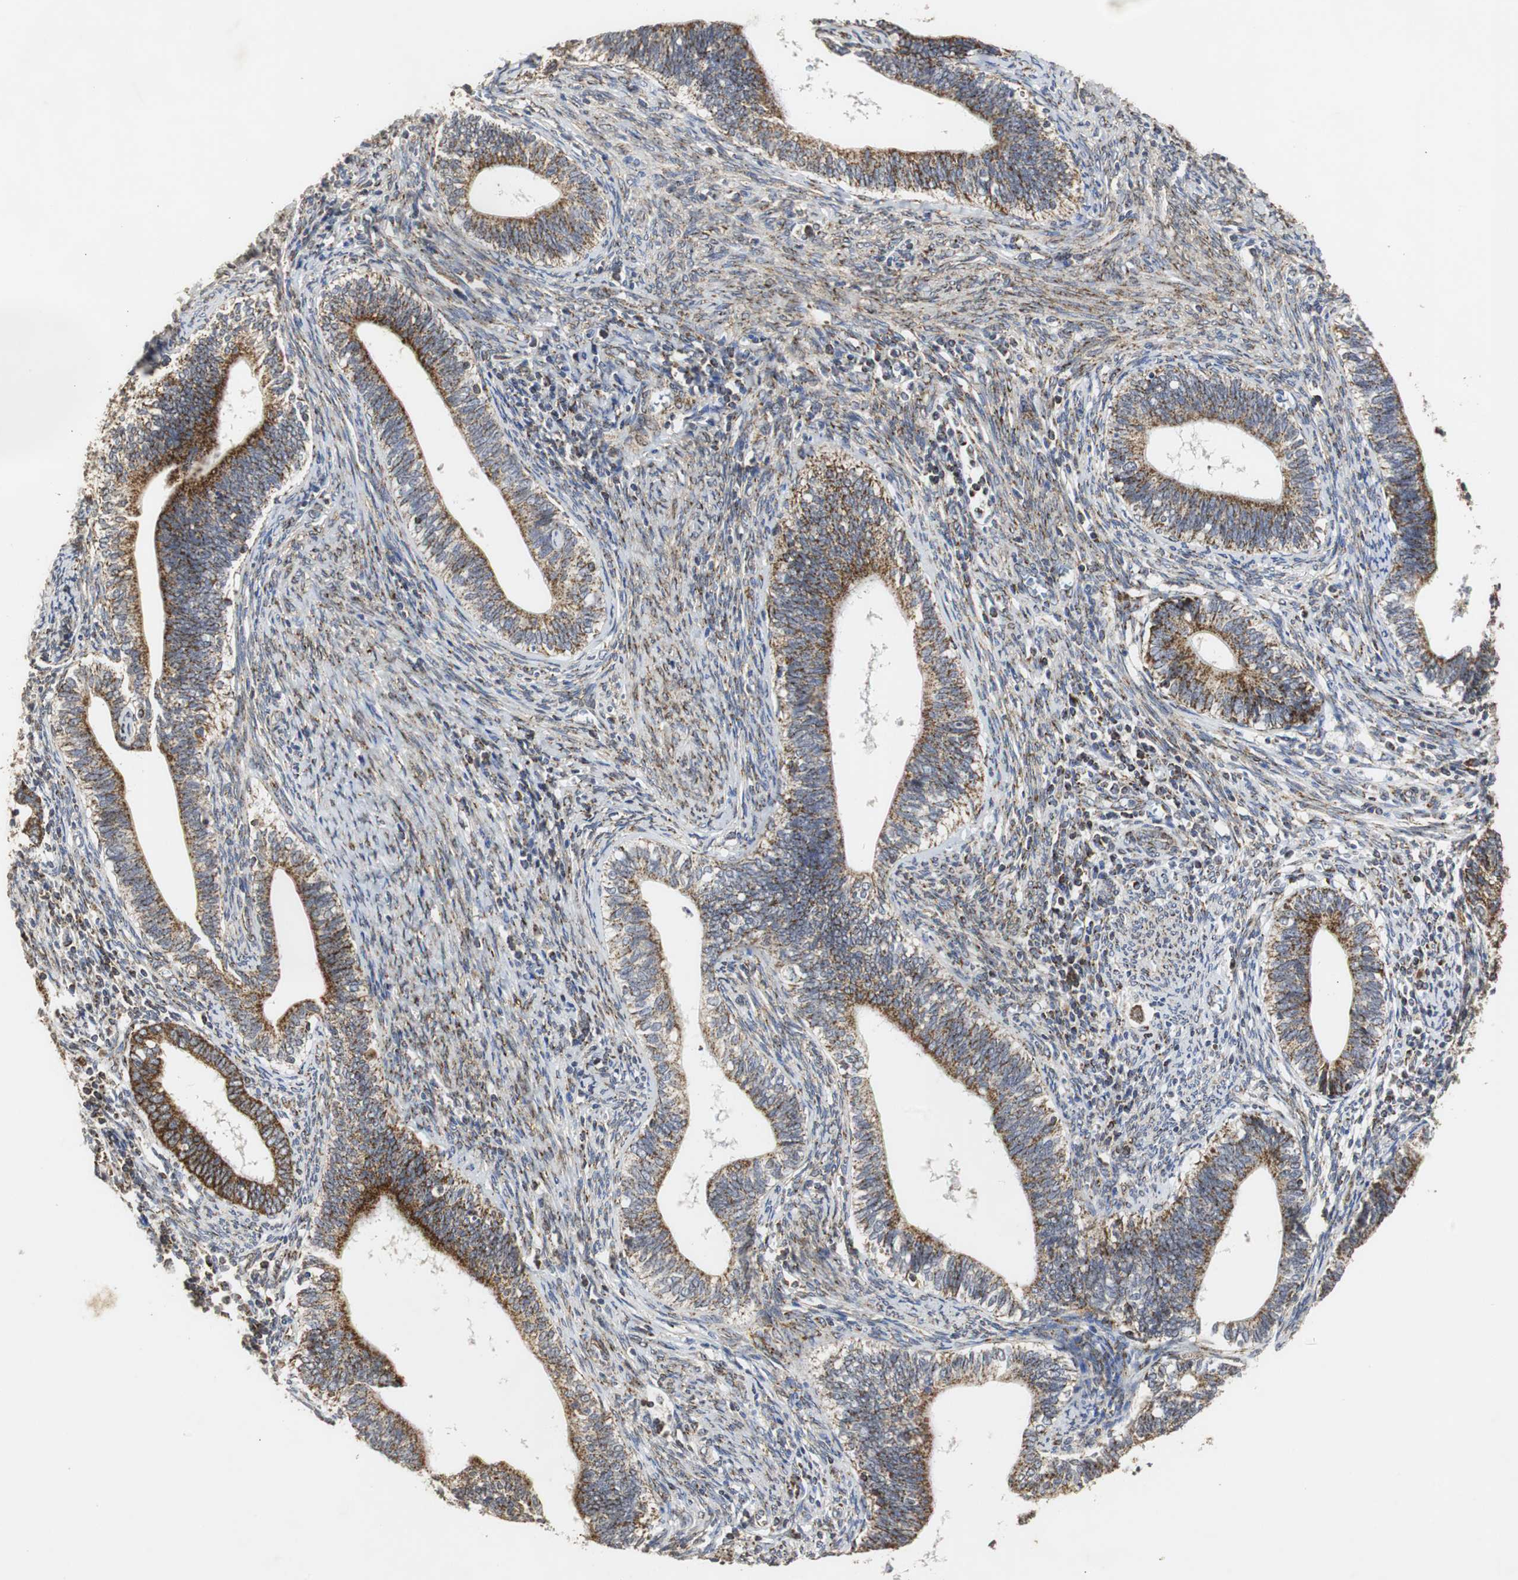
{"staining": {"intensity": "strong", "quantity": ">75%", "location": "cytoplasmic/membranous"}, "tissue": "cervical cancer", "cell_type": "Tumor cells", "image_type": "cancer", "snomed": [{"axis": "morphology", "description": "Adenocarcinoma, NOS"}, {"axis": "topography", "description": "Cervix"}], "caption": "The photomicrograph shows immunohistochemical staining of adenocarcinoma (cervical). There is strong cytoplasmic/membranous expression is identified in approximately >75% of tumor cells.", "gene": "HSD17B10", "patient": {"sex": "female", "age": 44}}